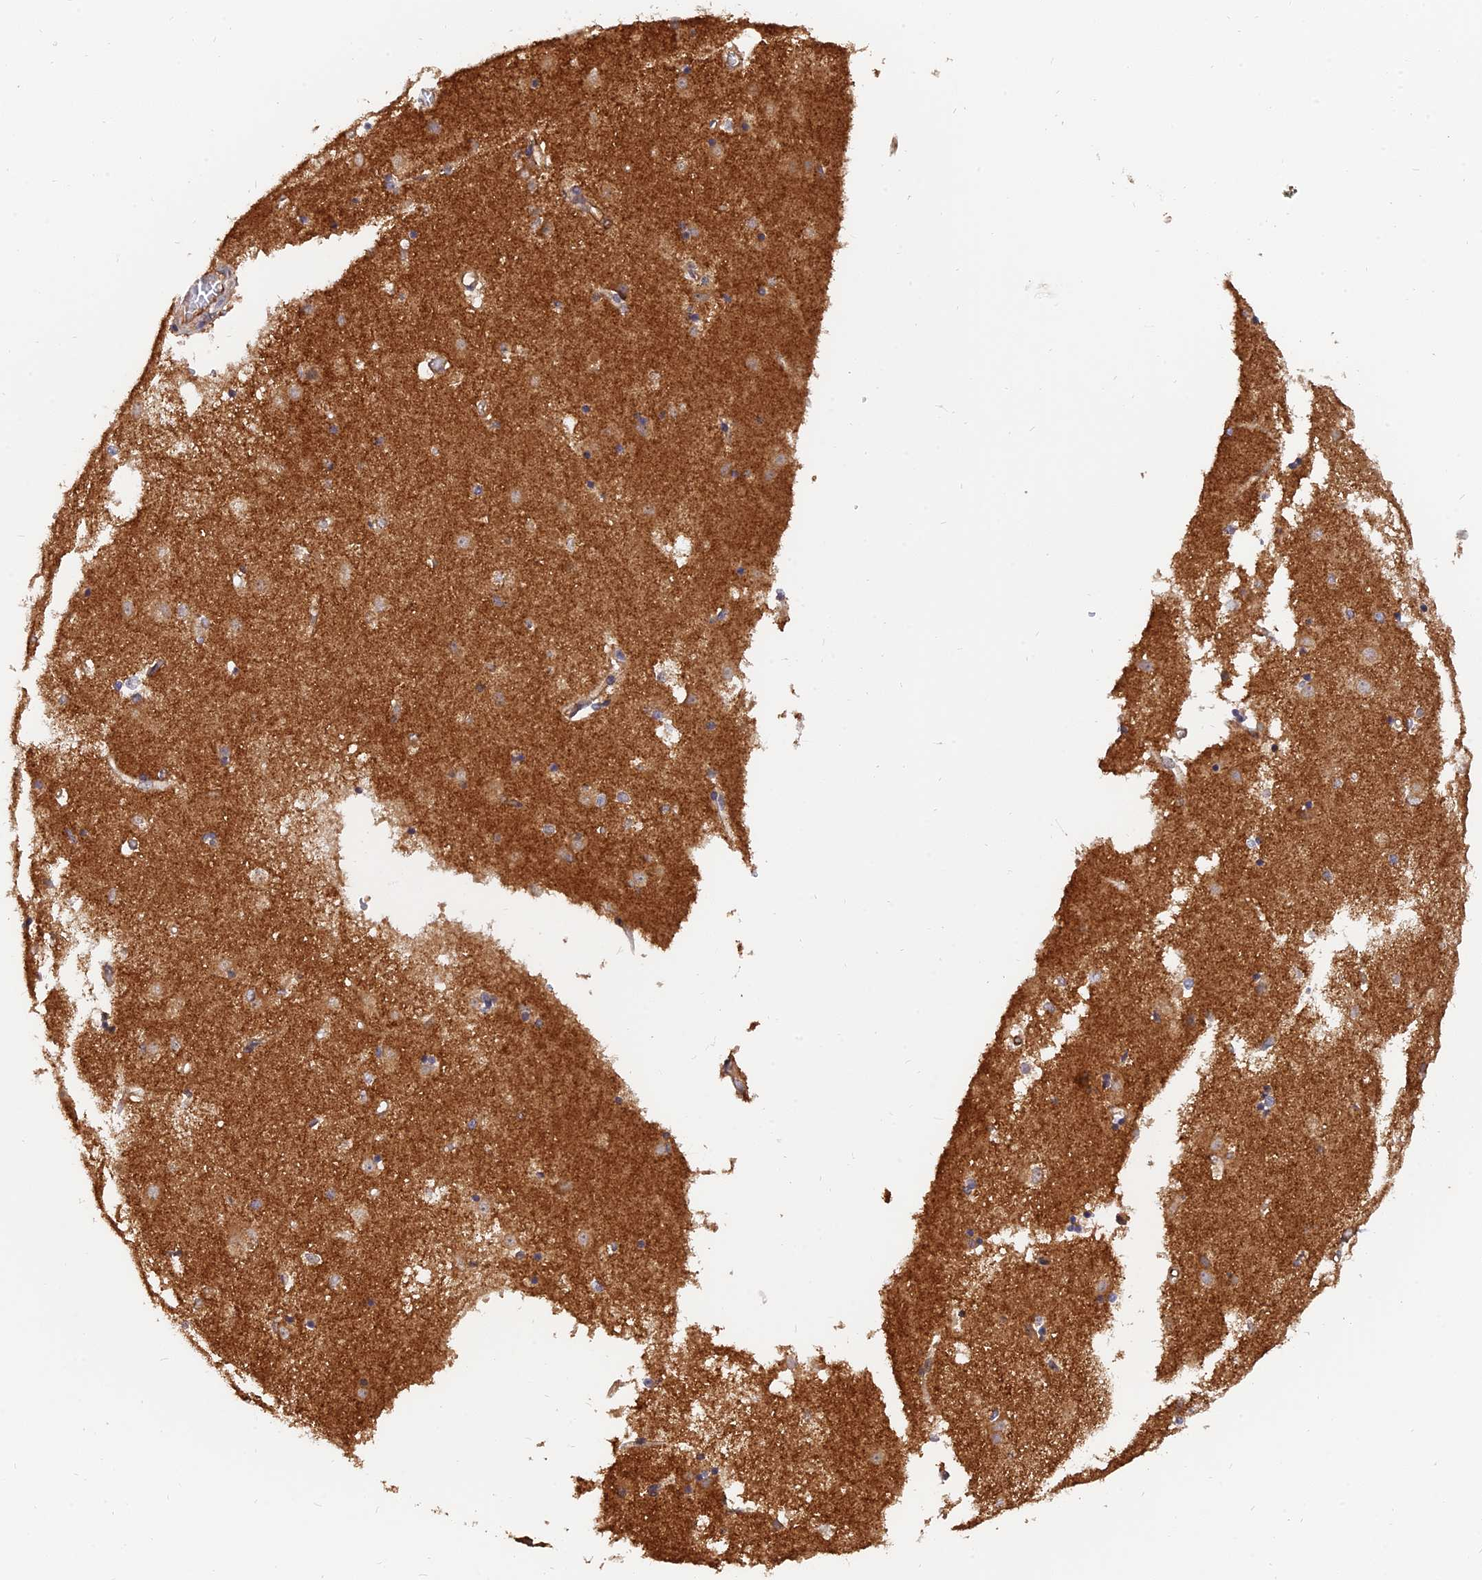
{"staining": {"intensity": "moderate", "quantity": "<25%", "location": "cytoplasmic/membranous"}, "tissue": "caudate", "cell_type": "Glial cells", "image_type": "normal", "snomed": [{"axis": "morphology", "description": "Normal tissue, NOS"}, {"axis": "topography", "description": "Lateral ventricle wall"}], "caption": "Moderate cytoplasmic/membranous staining for a protein is appreciated in about <25% of glial cells of unremarkable caudate using immunohistochemistry.", "gene": "WDR41", "patient": {"sex": "male", "age": 45}}